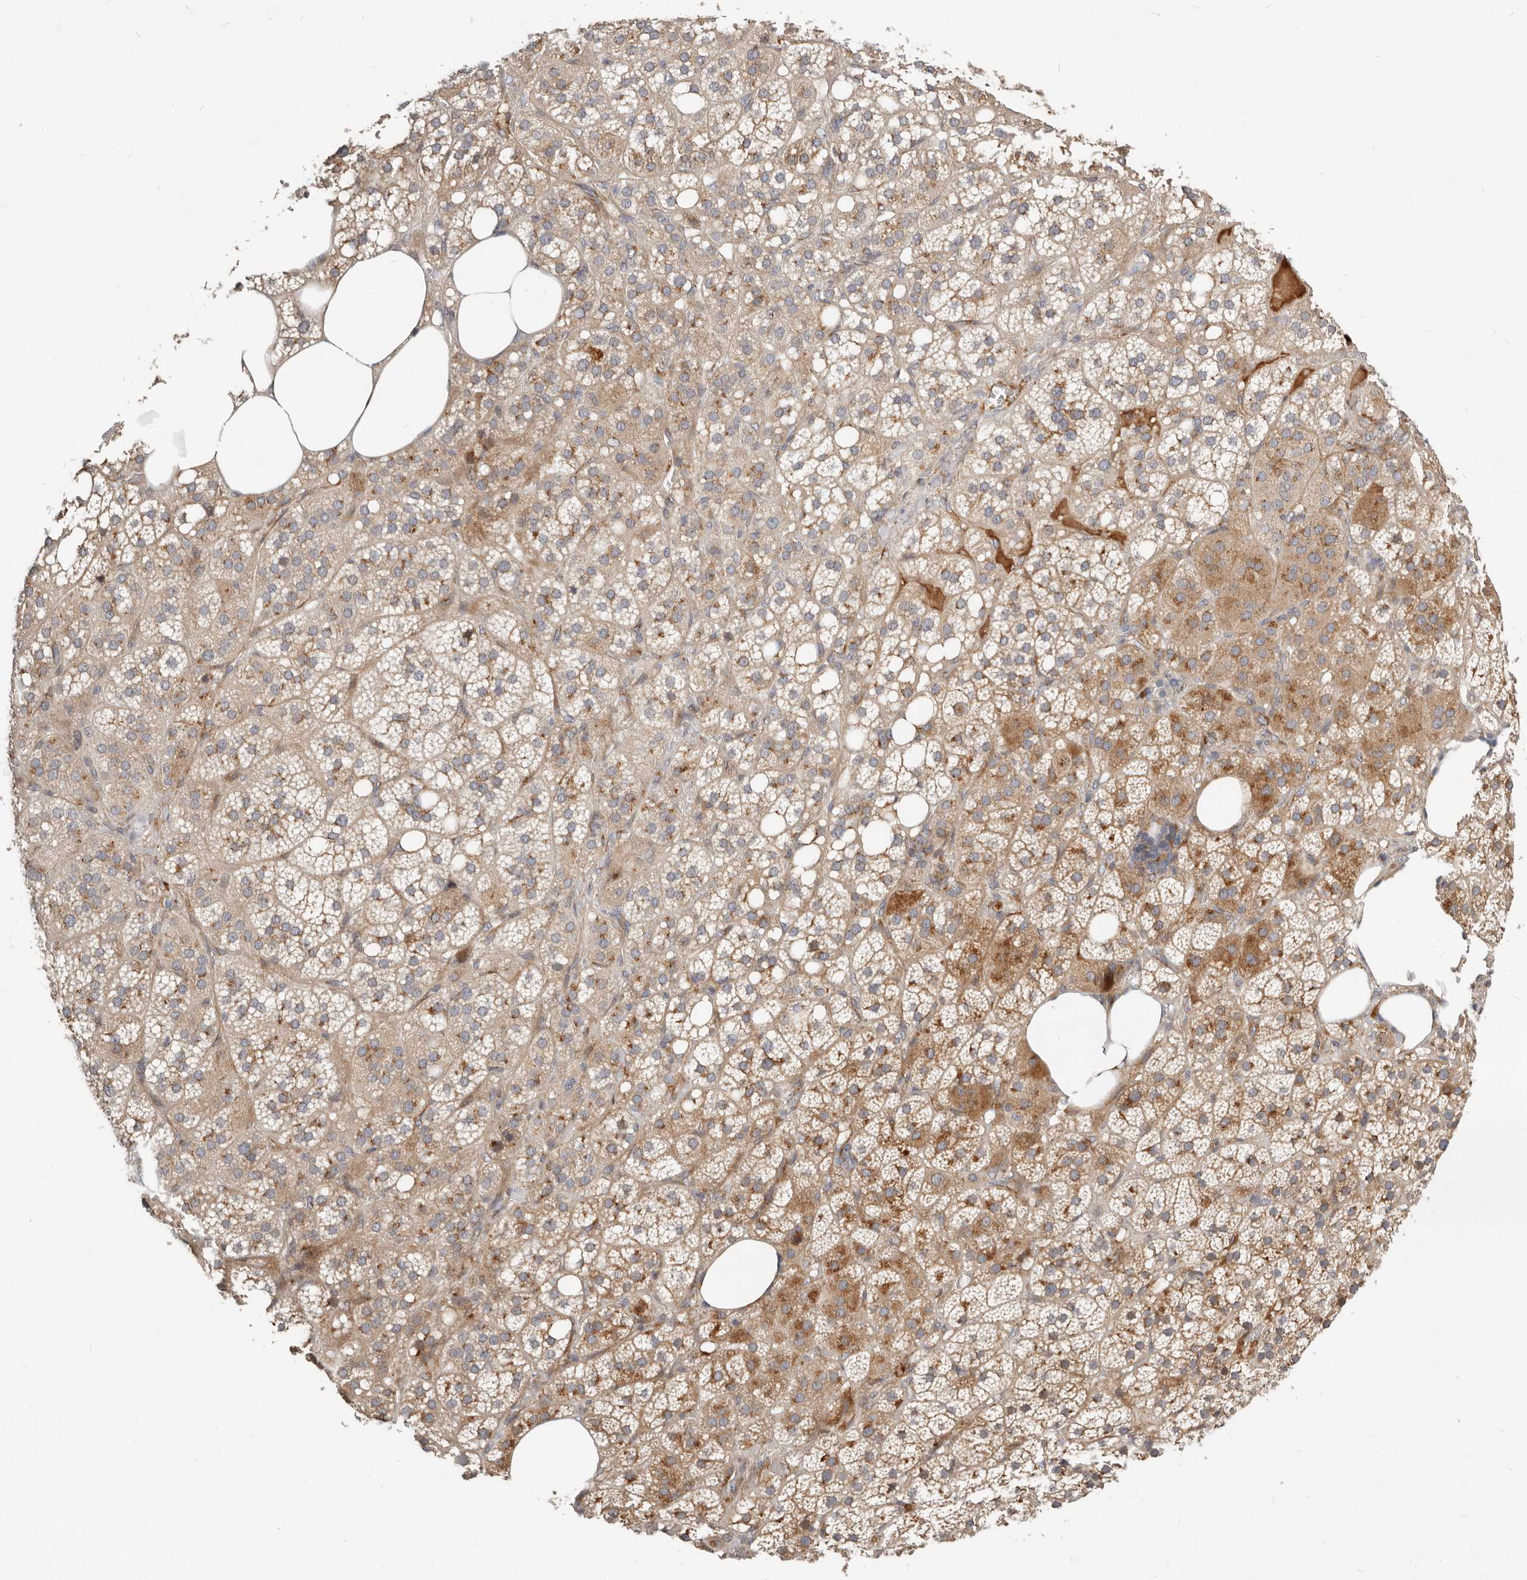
{"staining": {"intensity": "moderate", "quantity": ">75%", "location": "cytoplasmic/membranous"}, "tissue": "adrenal gland", "cell_type": "Glandular cells", "image_type": "normal", "snomed": [{"axis": "morphology", "description": "Normal tissue, NOS"}, {"axis": "topography", "description": "Adrenal gland"}], "caption": "A brown stain highlights moderate cytoplasmic/membranous staining of a protein in glandular cells of normal adrenal gland.", "gene": "NPY4R2", "patient": {"sex": "female", "age": 59}}